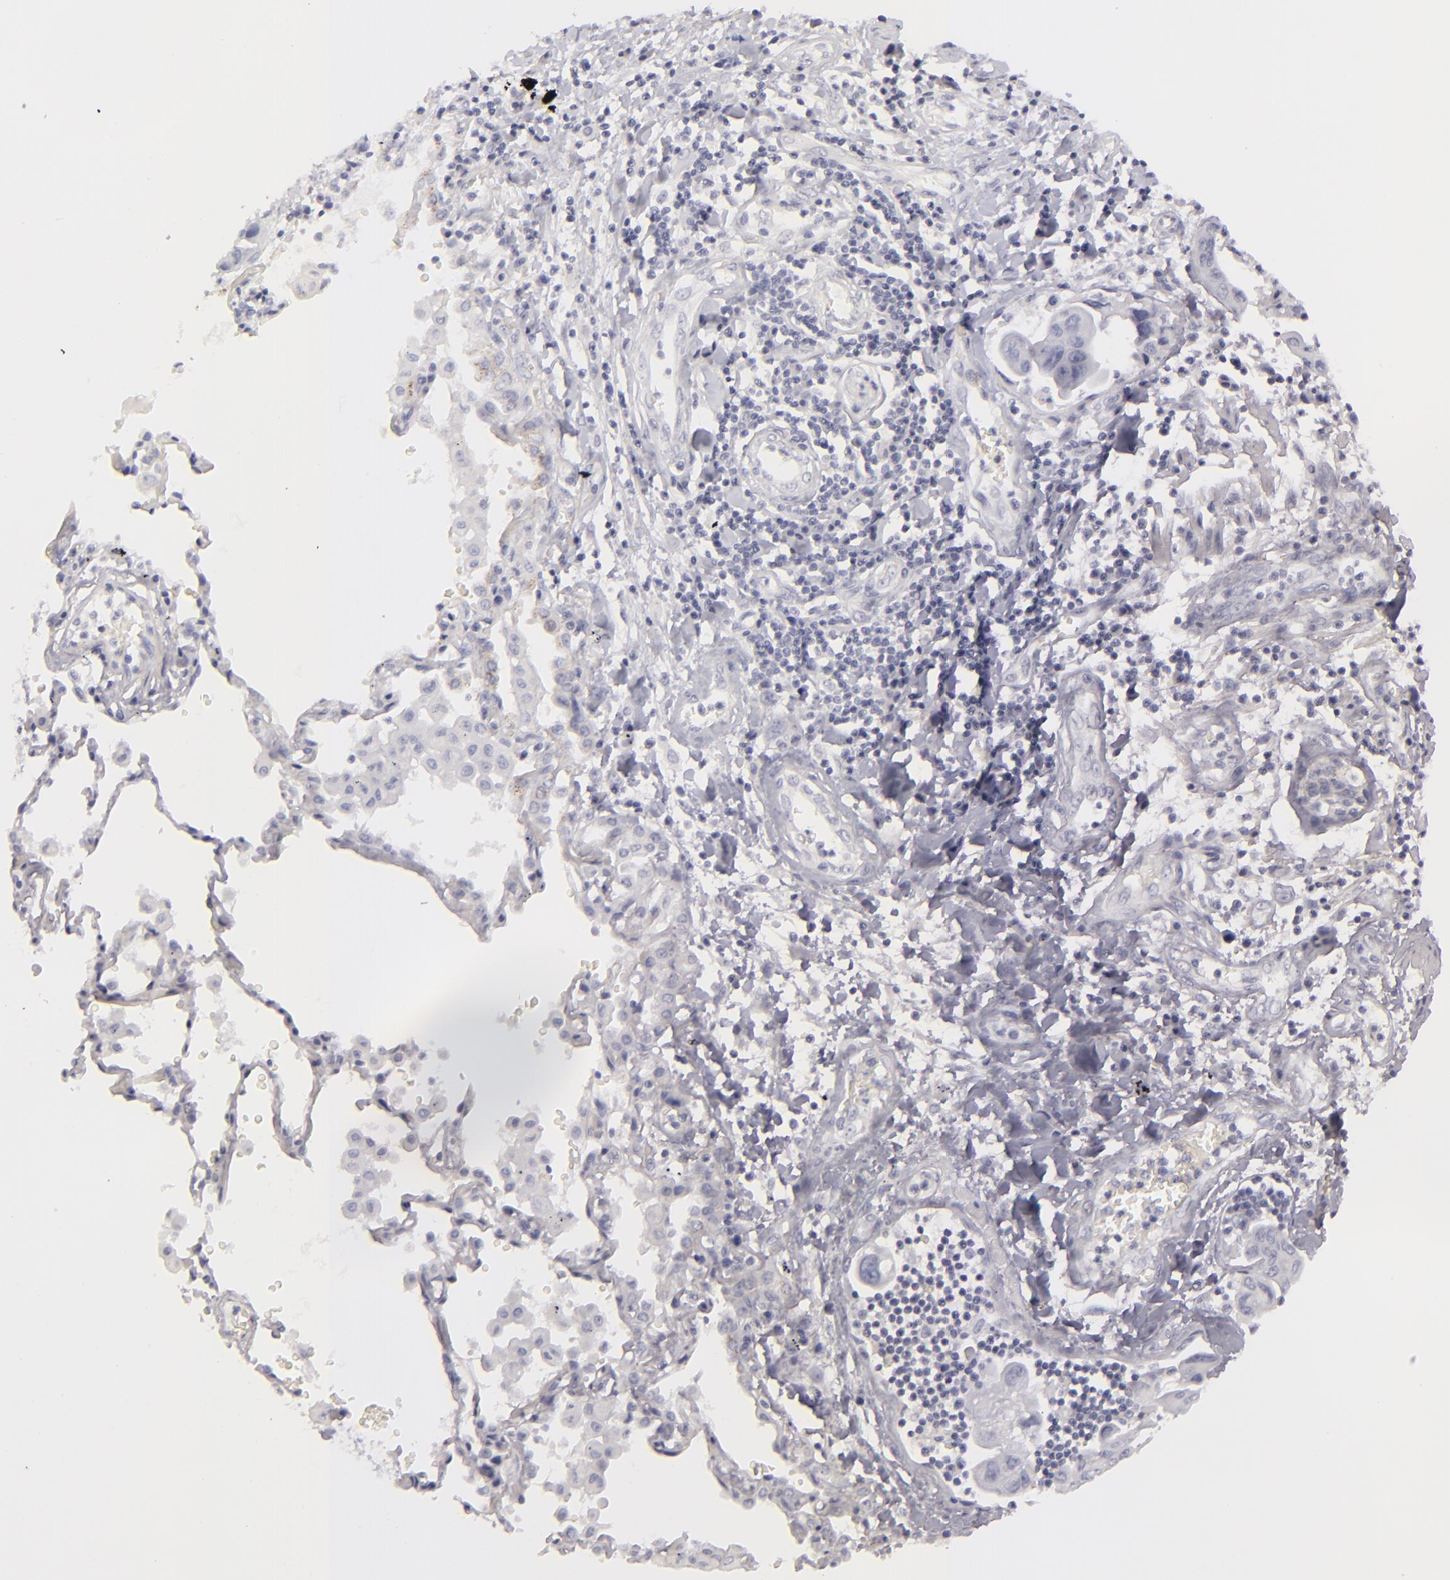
{"staining": {"intensity": "negative", "quantity": "none", "location": "none"}, "tissue": "lung cancer", "cell_type": "Tumor cells", "image_type": "cancer", "snomed": [{"axis": "morphology", "description": "Adenocarcinoma, NOS"}, {"axis": "topography", "description": "Lung"}], "caption": "Immunohistochemical staining of adenocarcinoma (lung) demonstrates no significant positivity in tumor cells.", "gene": "DLG4", "patient": {"sex": "male", "age": 64}}